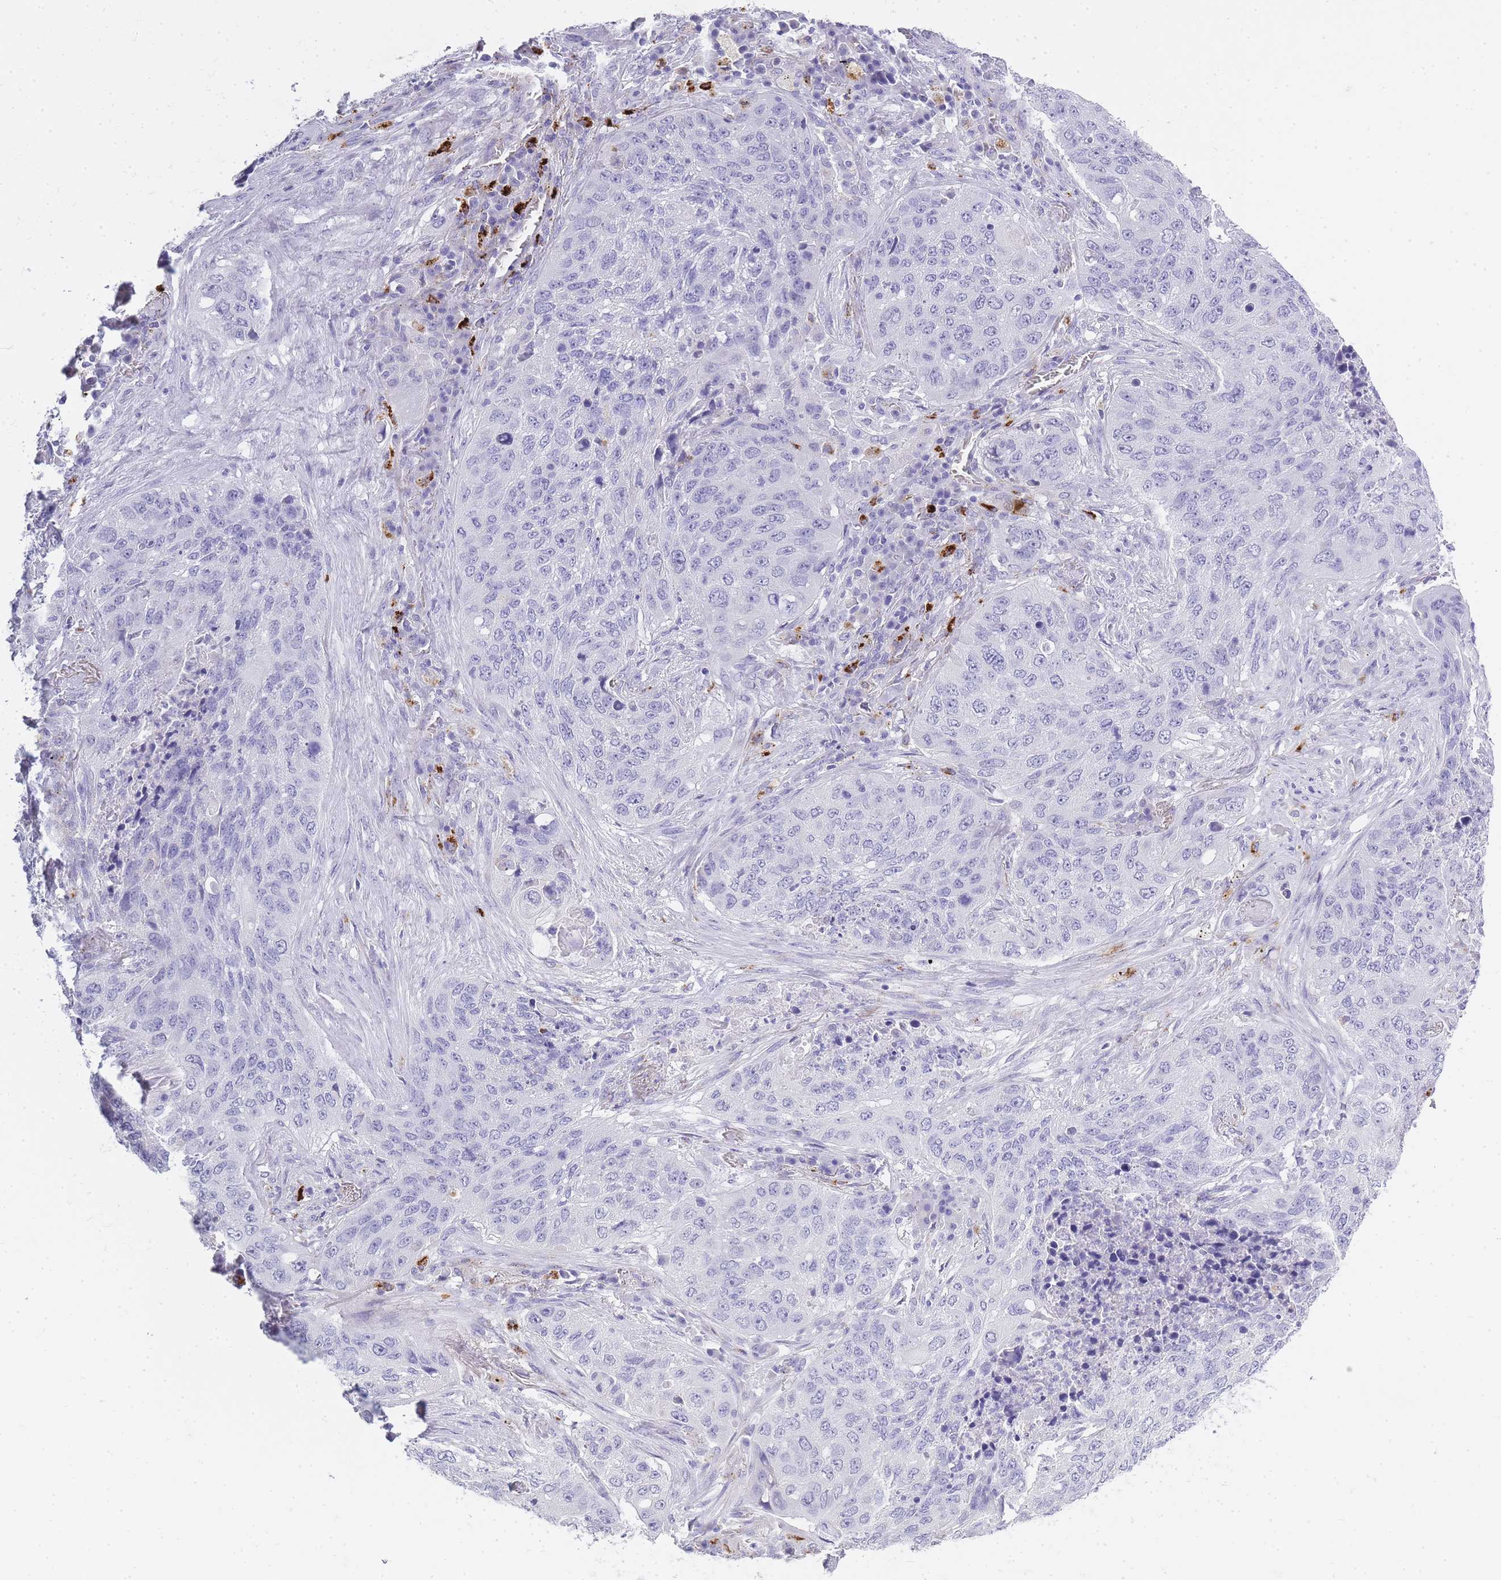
{"staining": {"intensity": "negative", "quantity": "none", "location": "none"}, "tissue": "lung cancer", "cell_type": "Tumor cells", "image_type": "cancer", "snomed": [{"axis": "morphology", "description": "Squamous cell carcinoma, NOS"}, {"axis": "topography", "description": "Lung"}], "caption": "DAB immunohistochemical staining of lung cancer (squamous cell carcinoma) displays no significant staining in tumor cells. Nuclei are stained in blue.", "gene": "RHO", "patient": {"sex": "female", "age": 63}}